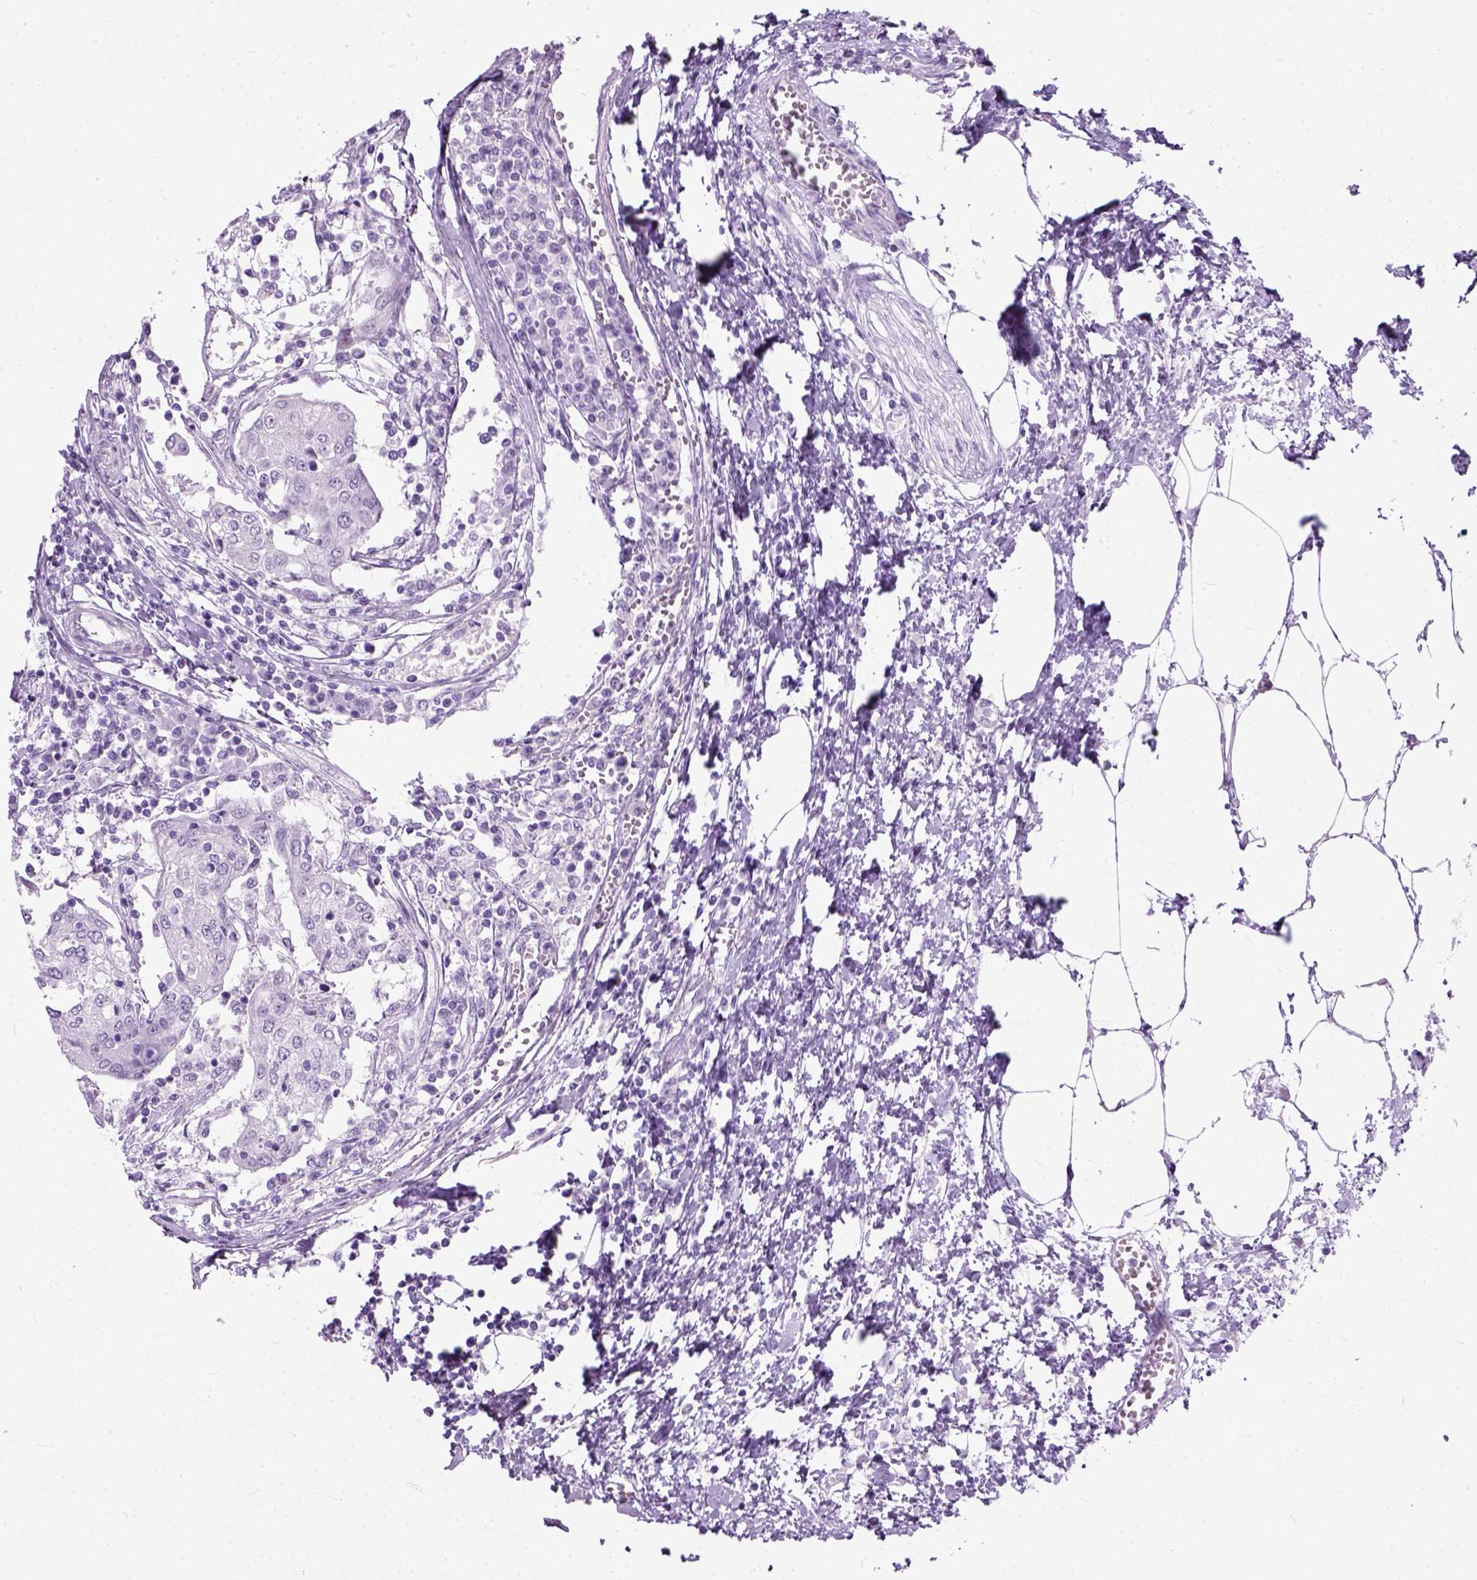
{"staining": {"intensity": "negative", "quantity": "none", "location": "none"}, "tissue": "urothelial cancer", "cell_type": "Tumor cells", "image_type": "cancer", "snomed": [{"axis": "morphology", "description": "Urothelial carcinoma, High grade"}, {"axis": "topography", "description": "Urinary bladder"}], "caption": "Immunohistochemical staining of high-grade urothelial carcinoma exhibits no significant positivity in tumor cells.", "gene": "AXDND1", "patient": {"sex": "female", "age": 85}}